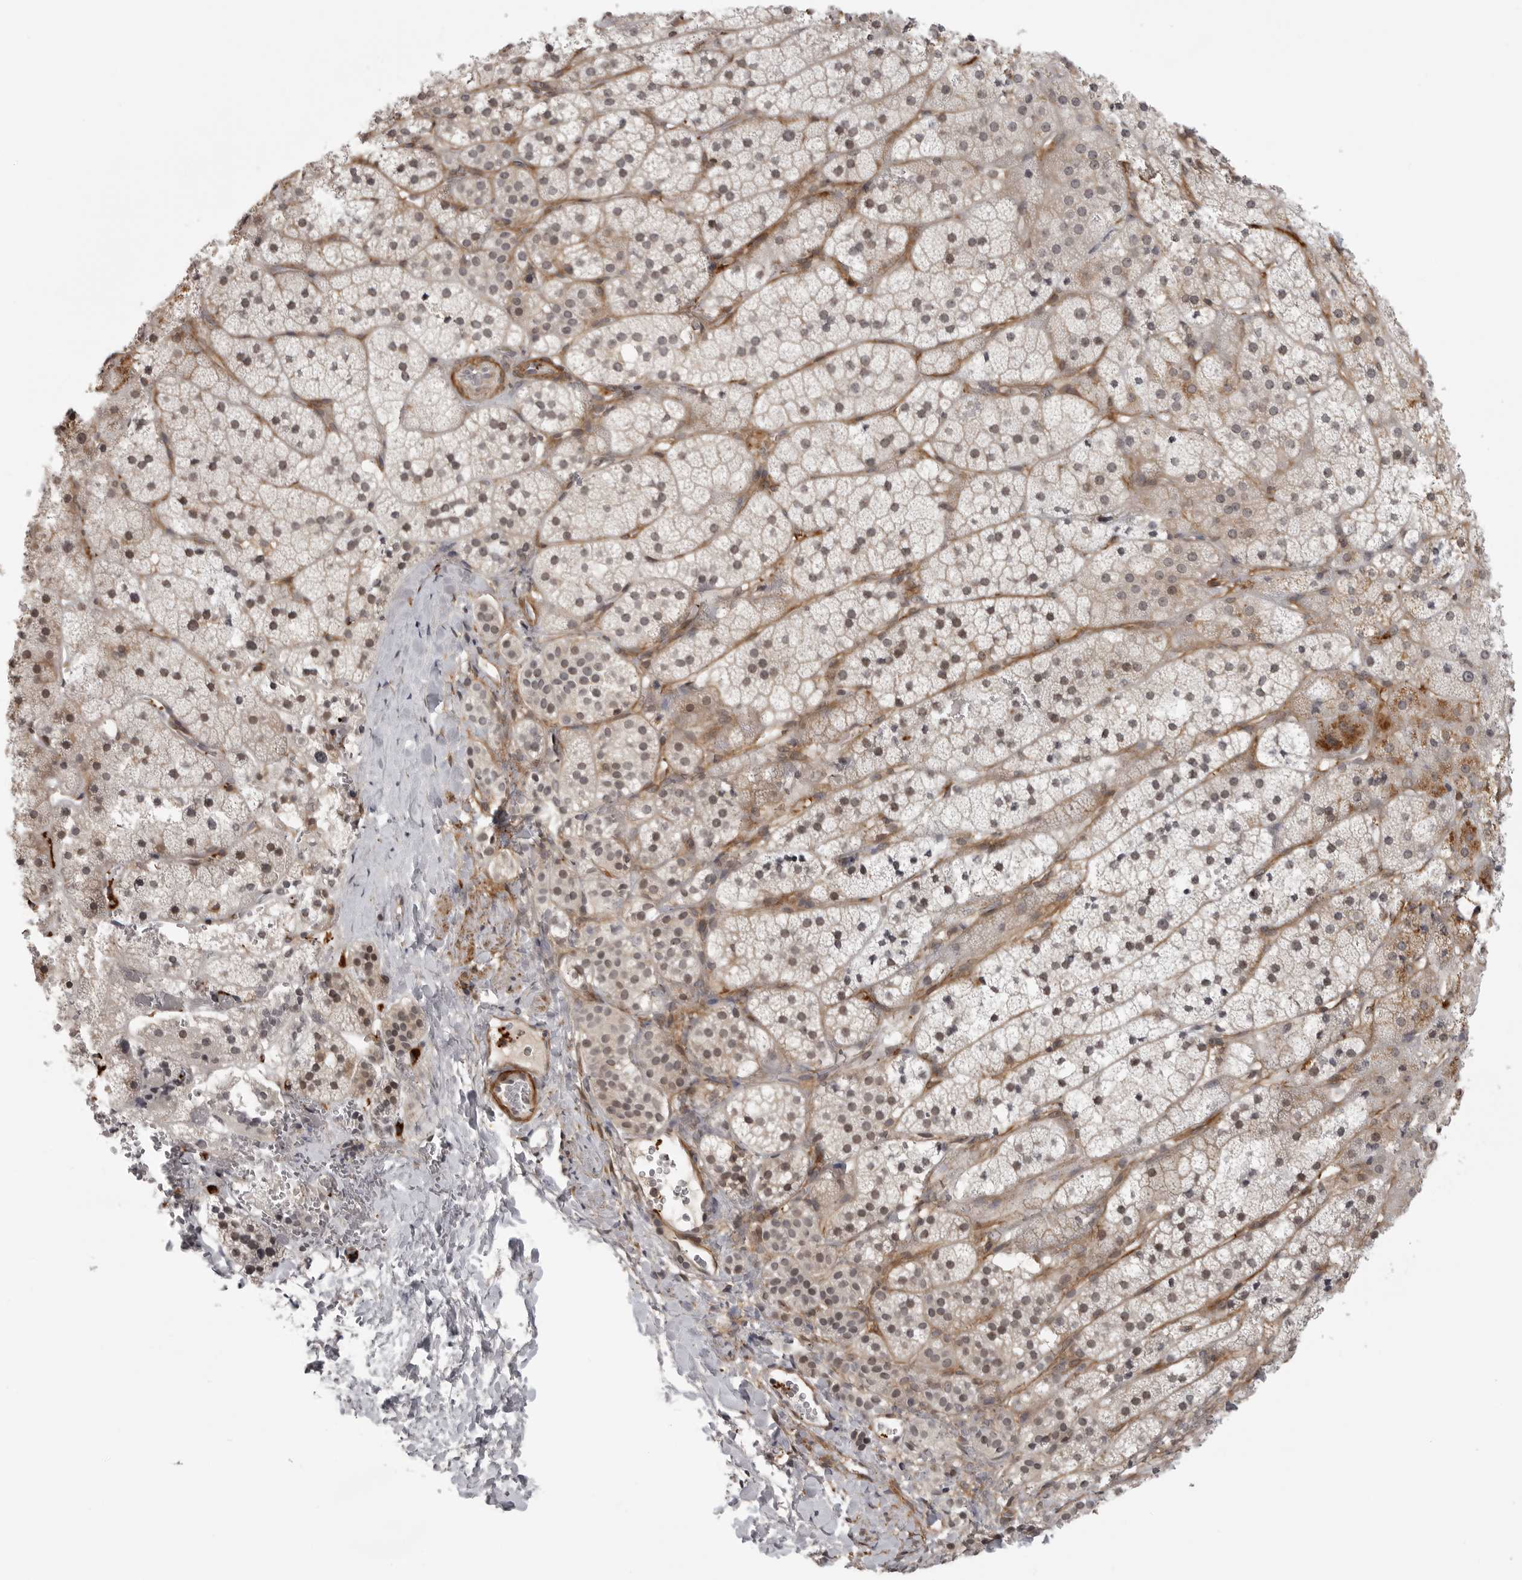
{"staining": {"intensity": "weak", "quantity": "25%-75%", "location": "cytoplasmic/membranous,nuclear"}, "tissue": "adrenal gland", "cell_type": "Glandular cells", "image_type": "normal", "snomed": [{"axis": "morphology", "description": "Normal tissue, NOS"}, {"axis": "topography", "description": "Adrenal gland"}], "caption": "IHC staining of unremarkable adrenal gland, which demonstrates low levels of weak cytoplasmic/membranous,nuclear expression in about 25%-75% of glandular cells indicating weak cytoplasmic/membranous,nuclear protein positivity. The staining was performed using DAB (3,3'-diaminobenzidine) (brown) for protein detection and nuclei were counterstained in hematoxylin (blue).", "gene": "TUT4", "patient": {"sex": "female", "age": 44}}